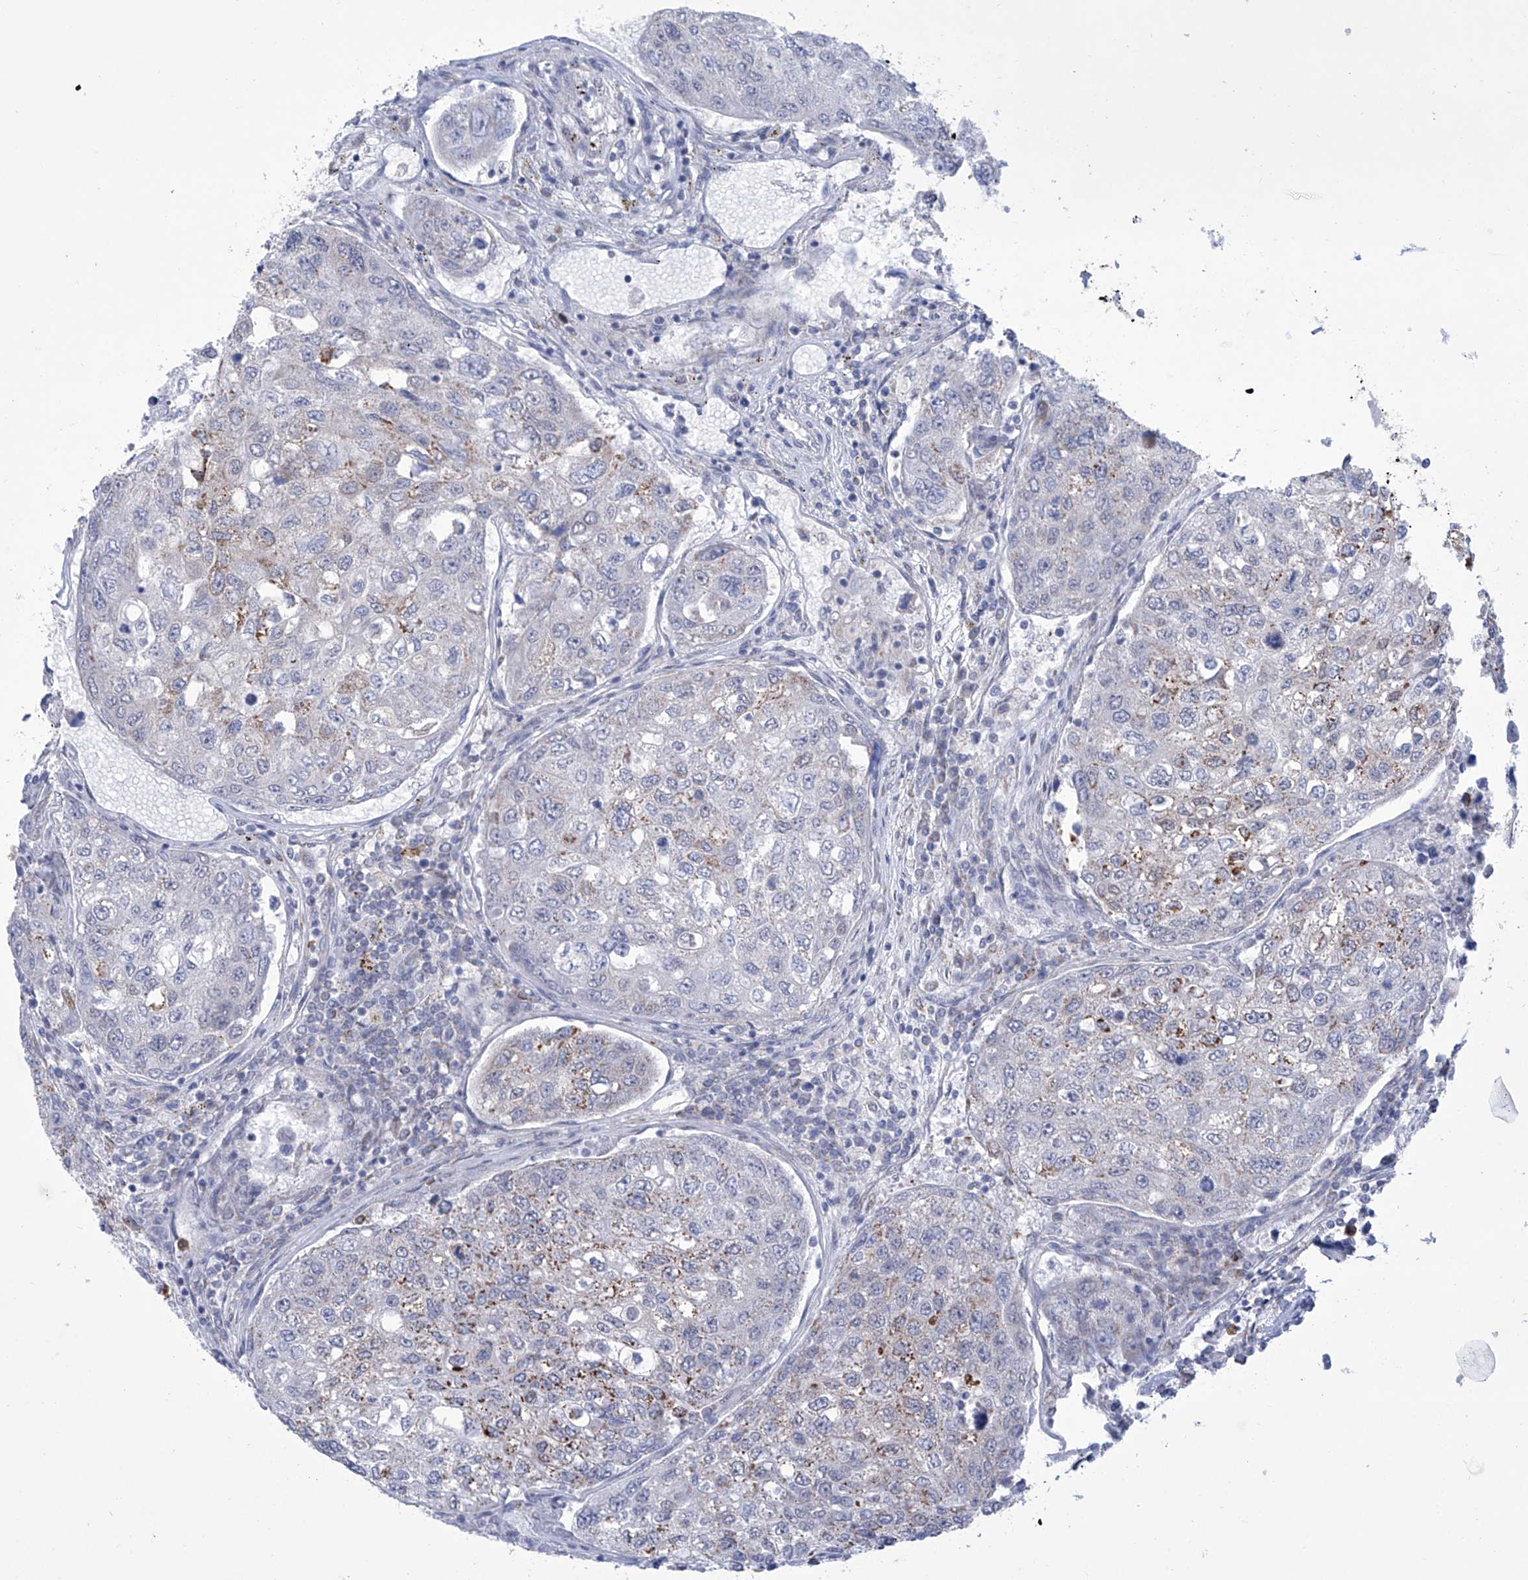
{"staining": {"intensity": "moderate", "quantity": "<25%", "location": "cytoplasmic/membranous"}, "tissue": "urothelial cancer", "cell_type": "Tumor cells", "image_type": "cancer", "snomed": [{"axis": "morphology", "description": "Urothelial carcinoma, High grade"}, {"axis": "topography", "description": "Lymph node"}, {"axis": "topography", "description": "Urinary bladder"}], "caption": "IHC micrograph of neoplastic tissue: high-grade urothelial carcinoma stained using immunohistochemistry (IHC) demonstrates low levels of moderate protein expression localized specifically in the cytoplasmic/membranous of tumor cells, appearing as a cytoplasmic/membranous brown color.", "gene": "ALDH6A1", "patient": {"sex": "male", "age": 51}}